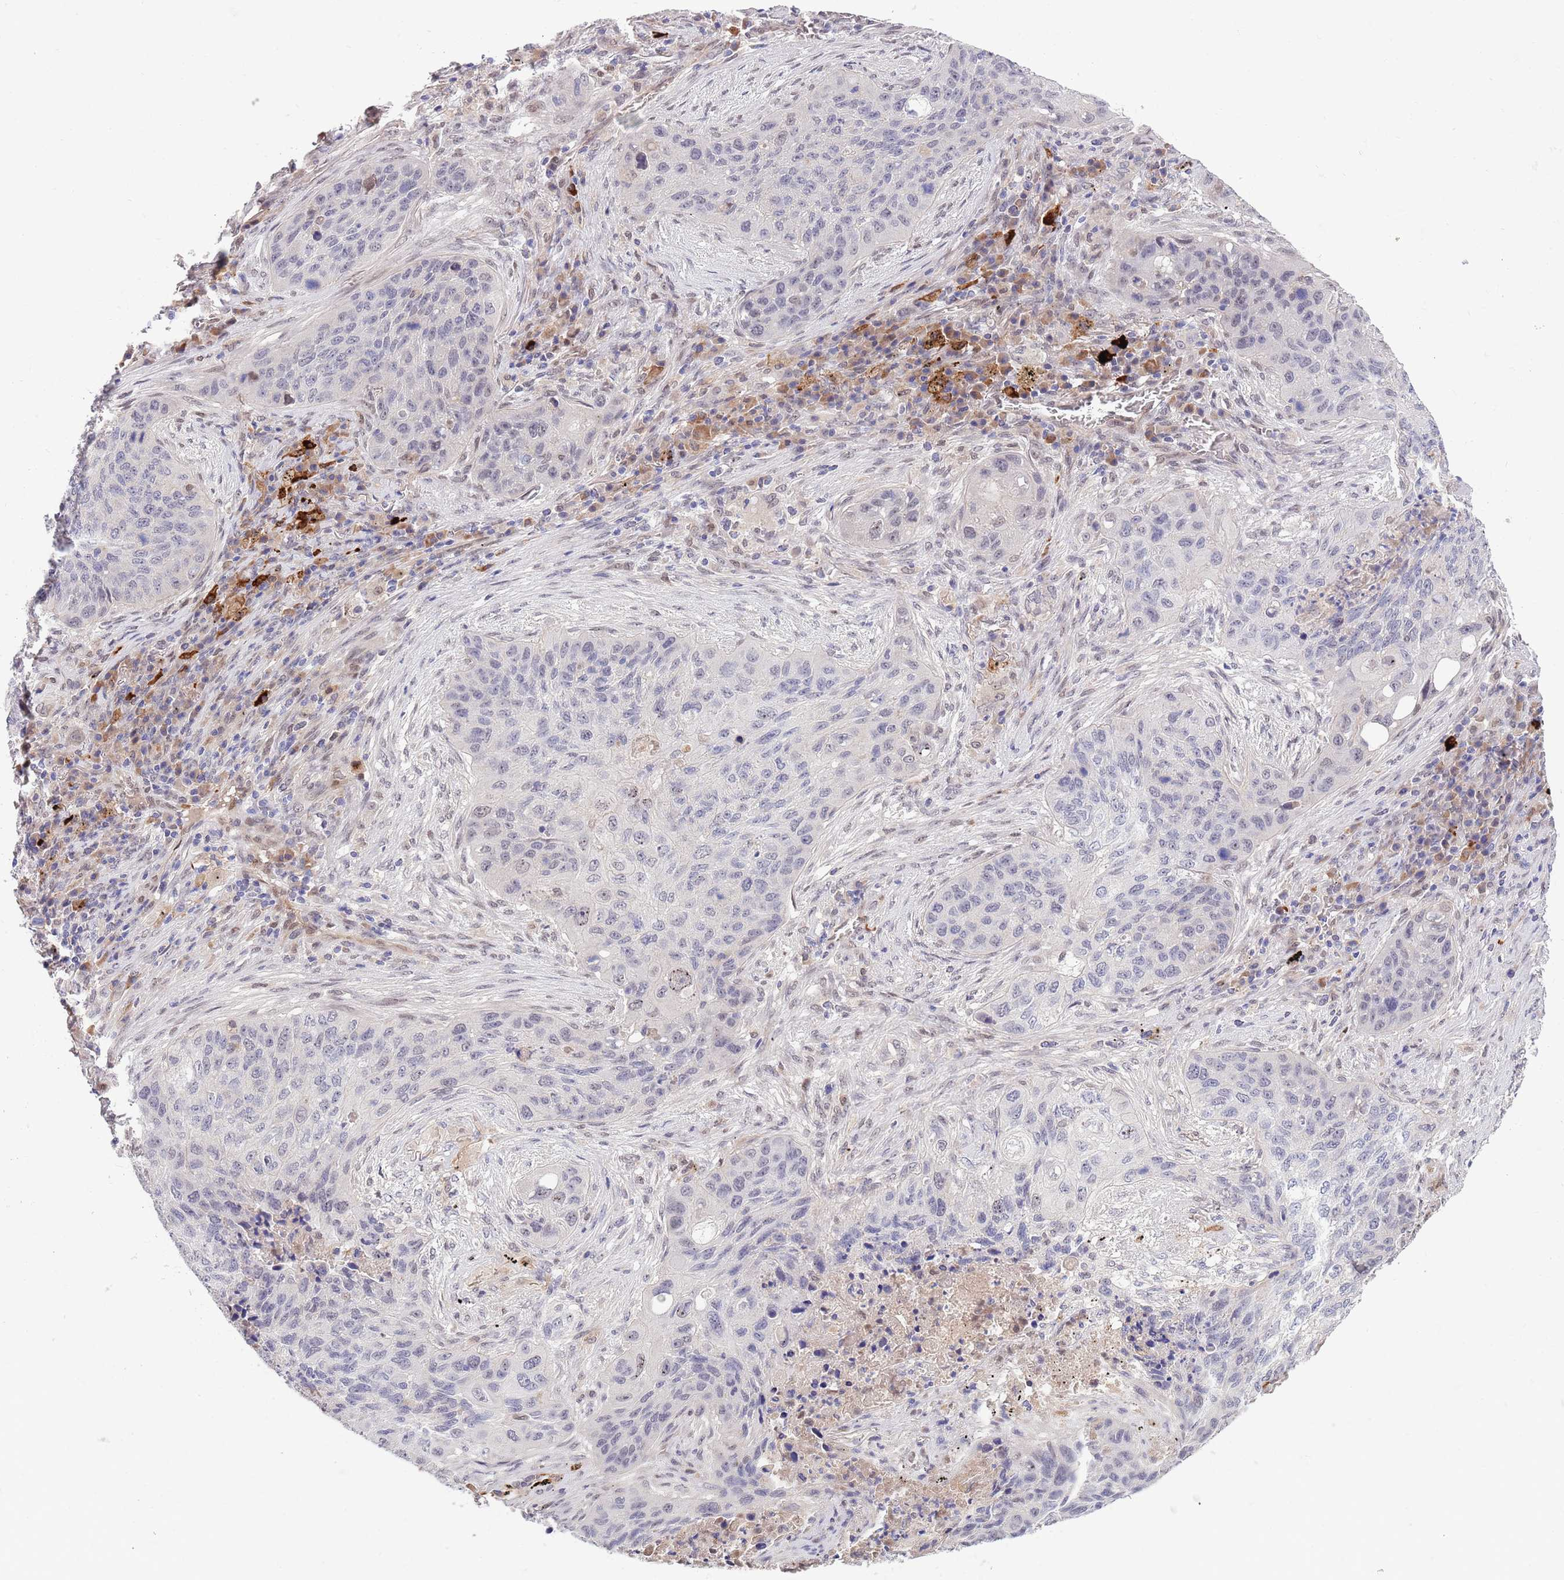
{"staining": {"intensity": "negative", "quantity": "none", "location": "none"}, "tissue": "lung cancer", "cell_type": "Tumor cells", "image_type": "cancer", "snomed": [{"axis": "morphology", "description": "Squamous cell carcinoma, NOS"}, {"axis": "topography", "description": "Lung"}], "caption": "Immunohistochemistry of squamous cell carcinoma (lung) exhibits no staining in tumor cells.", "gene": "NLRP6", "patient": {"sex": "female", "age": 63}}